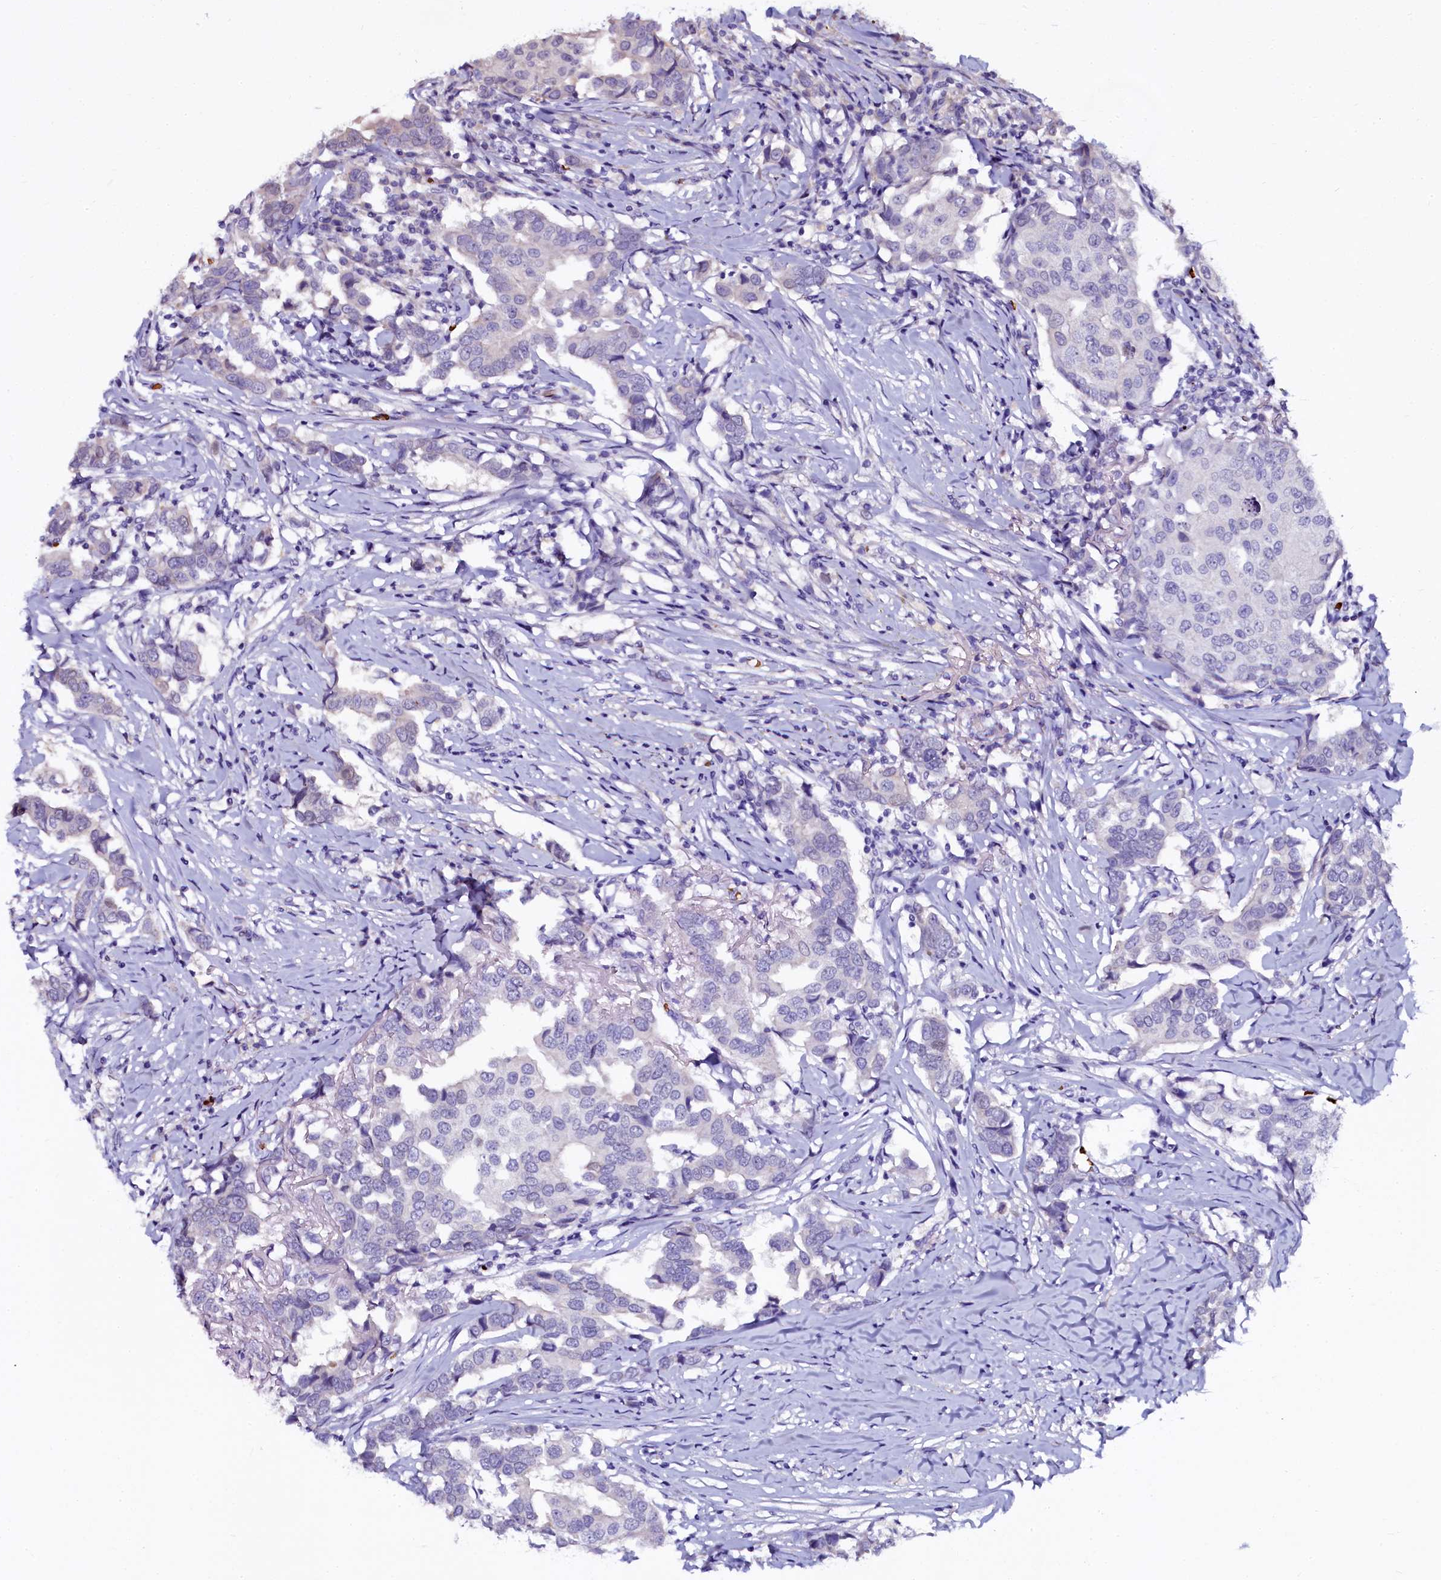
{"staining": {"intensity": "negative", "quantity": "none", "location": "none"}, "tissue": "breast cancer", "cell_type": "Tumor cells", "image_type": "cancer", "snomed": [{"axis": "morphology", "description": "Duct carcinoma"}, {"axis": "topography", "description": "Breast"}], "caption": "IHC photomicrograph of human breast invasive ductal carcinoma stained for a protein (brown), which displays no positivity in tumor cells.", "gene": "CTDSPL2", "patient": {"sex": "female", "age": 80}}